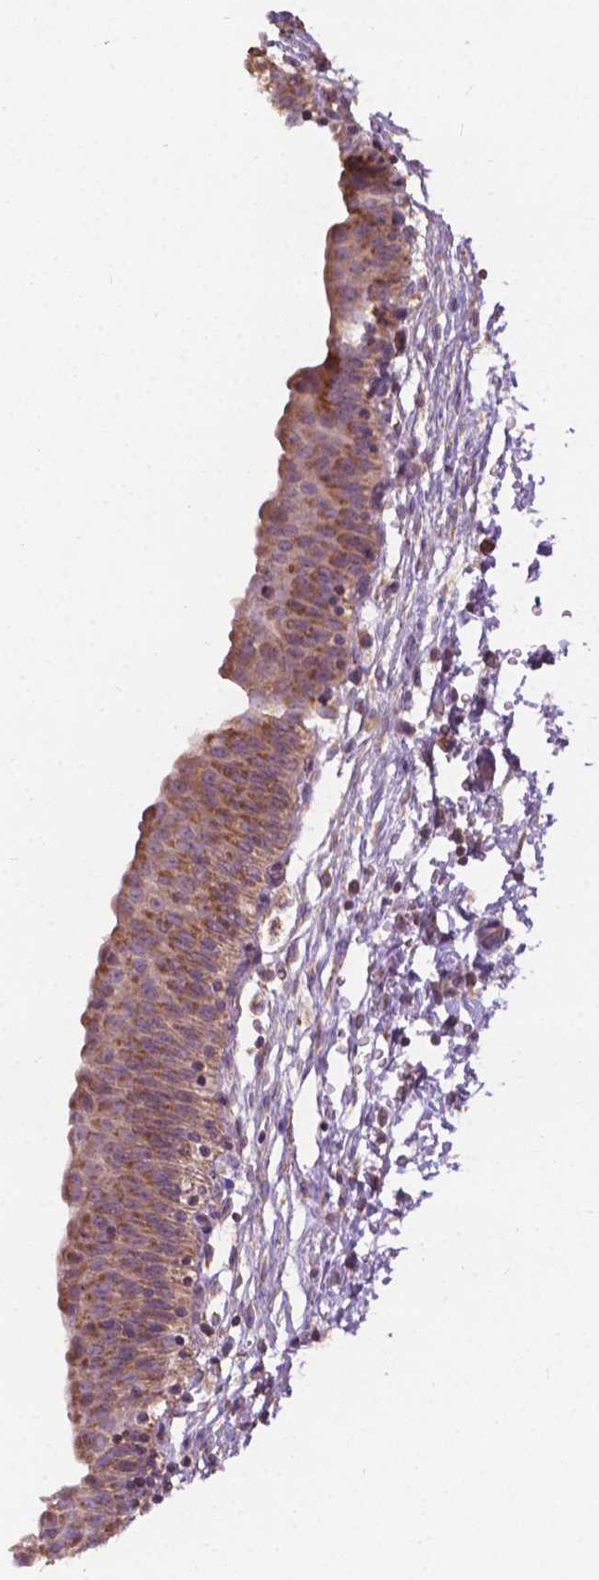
{"staining": {"intensity": "moderate", "quantity": ">75%", "location": "cytoplasmic/membranous"}, "tissue": "urinary bladder", "cell_type": "Urothelial cells", "image_type": "normal", "snomed": [{"axis": "morphology", "description": "Normal tissue, NOS"}, {"axis": "topography", "description": "Urinary bladder"}], "caption": "IHC (DAB (3,3'-diaminobenzidine)) staining of normal urinary bladder shows moderate cytoplasmic/membranous protein staining in about >75% of urothelial cells. (brown staining indicates protein expression, while blue staining denotes nuclei).", "gene": "NDUFA10", "patient": {"sex": "male", "age": 56}}